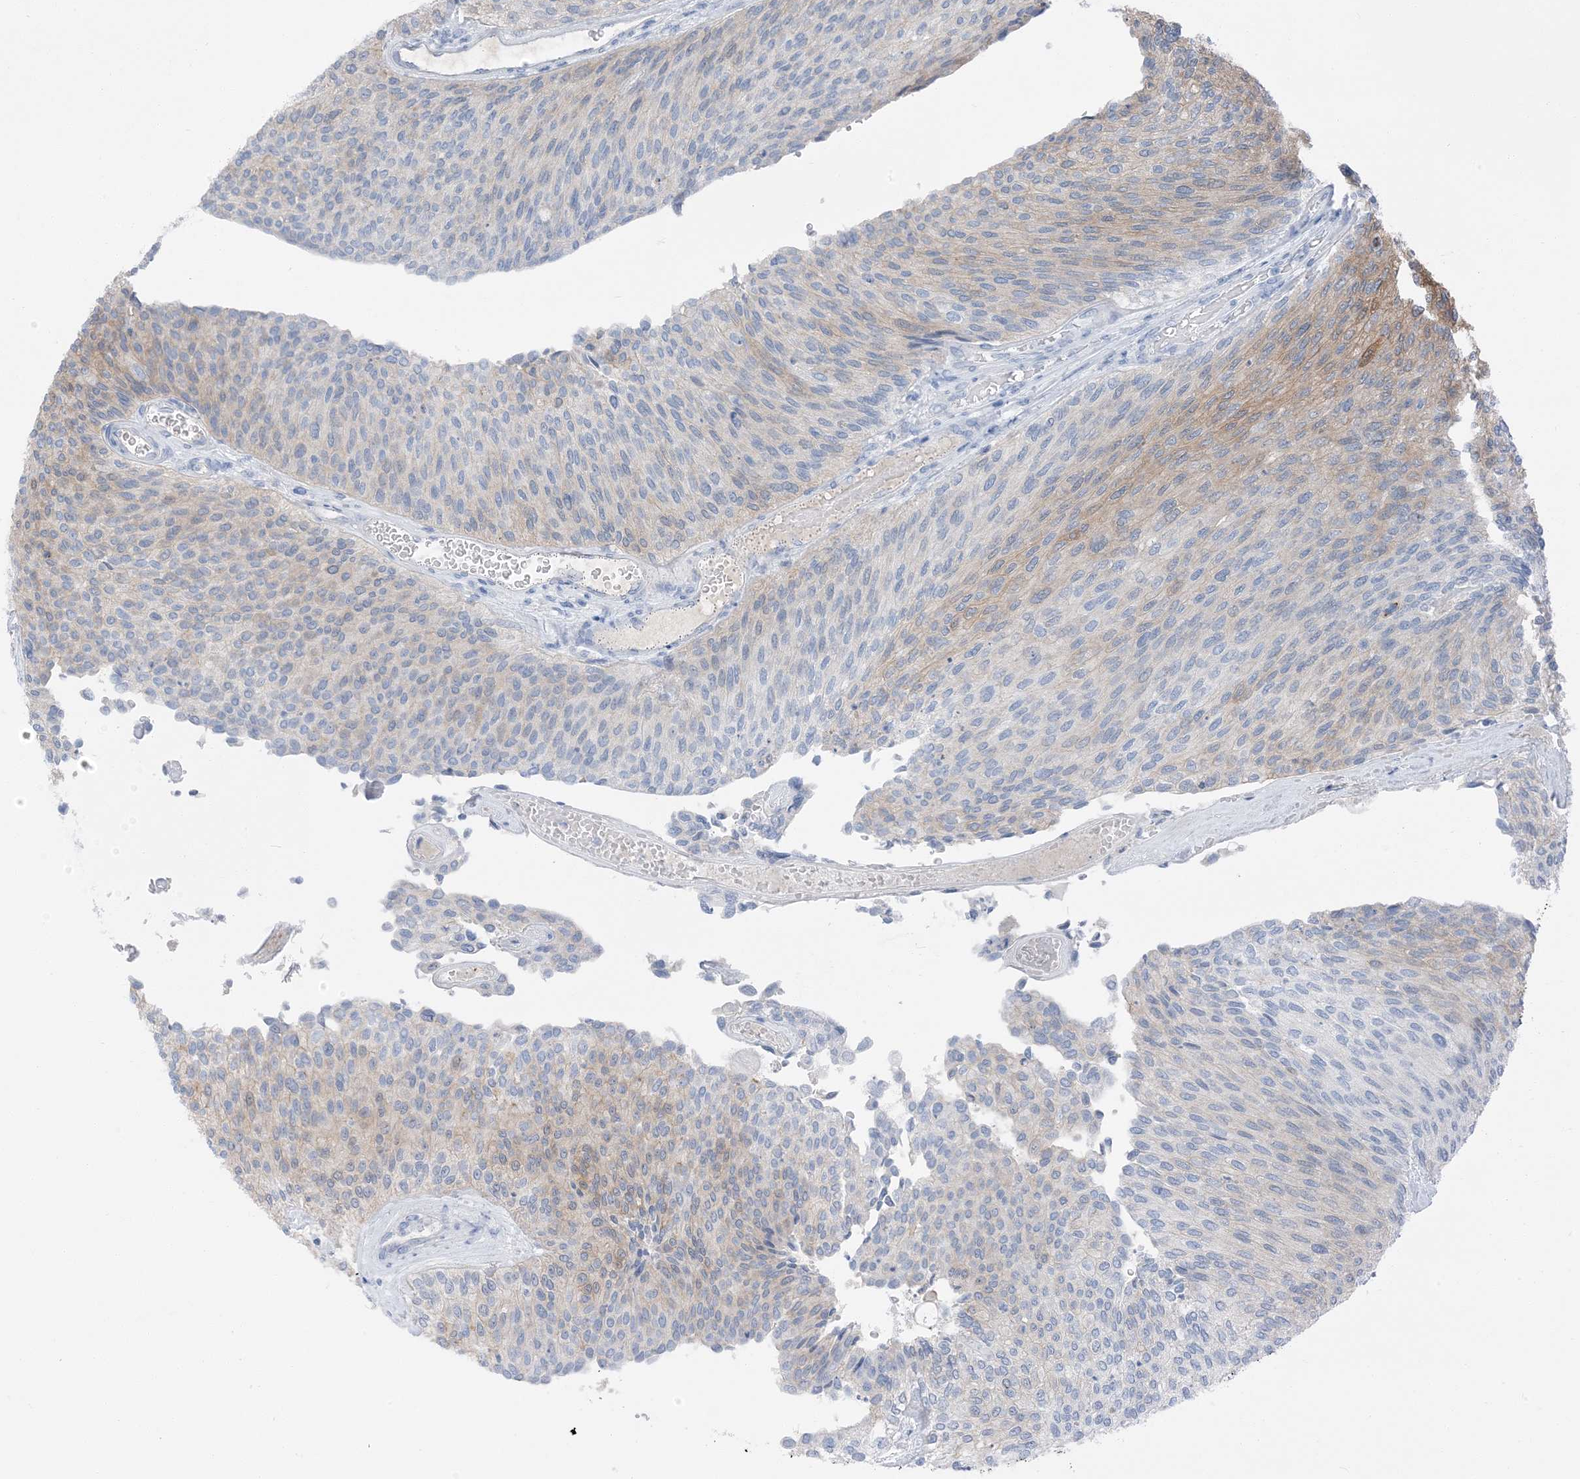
{"staining": {"intensity": "weak", "quantity": "25%-75%", "location": "cytoplasmic/membranous"}, "tissue": "urothelial cancer", "cell_type": "Tumor cells", "image_type": "cancer", "snomed": [{"axis": "morphology", "description": "Urothelial carcinoma, Low grade"}, {"axis": "topography", "description": "Urinary bladder"}], "caption": "Brown immunohistochemical staining in urothelial carcinoma (low-grade) displays weak cytoplasmic/membranous staining in approximately 25%-75% of tumor cells. Nuclei are stained in blue.", "gene": "NCOA7", "patient": {"sex": "female", "age": 79}}